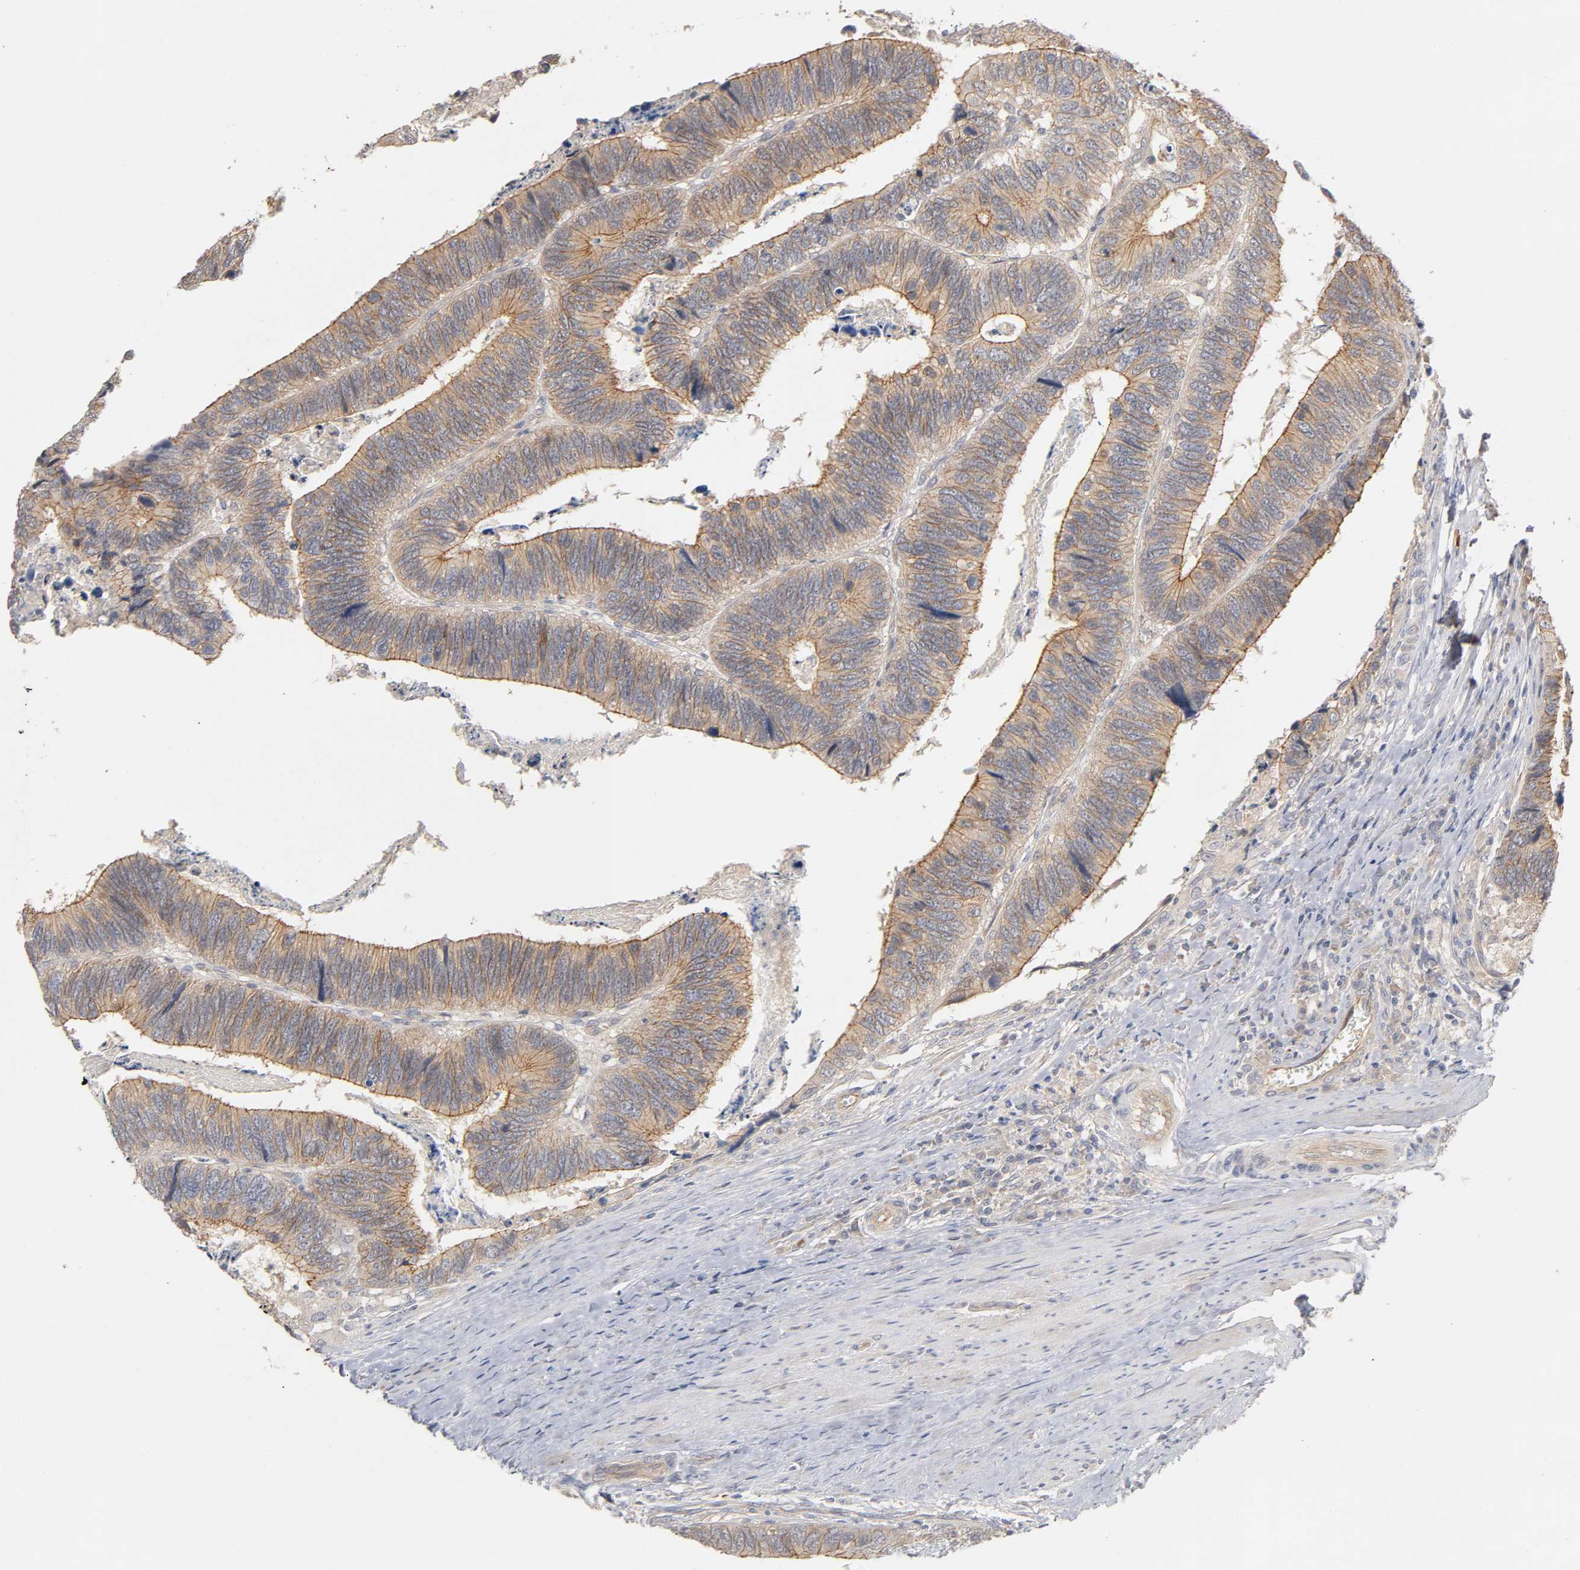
{"staining": {"intensity": "moderate", "quantity": ">75%", "location": "cytoplasmic/membranous"}, "tissue": "colorectal cancer", "cell_type": "Tumor cells", "image_type": "cancer", "snomed": [{"axis": "morphology", "description": "Adenocarcinoma, NOS"}, {"axis": "topography", "description": "Colon"}], "caption": "Immunohistochemical staining of human colorectal adenocarcinoma shows medium levels of moderate cytoplasmic/membranous staining in about >75% of tumor cells. (Brightfield microscopy of DAB IHC at high magnification).", "gene": "PDZD11", "patient": {"sex": "male", "age": 72}}